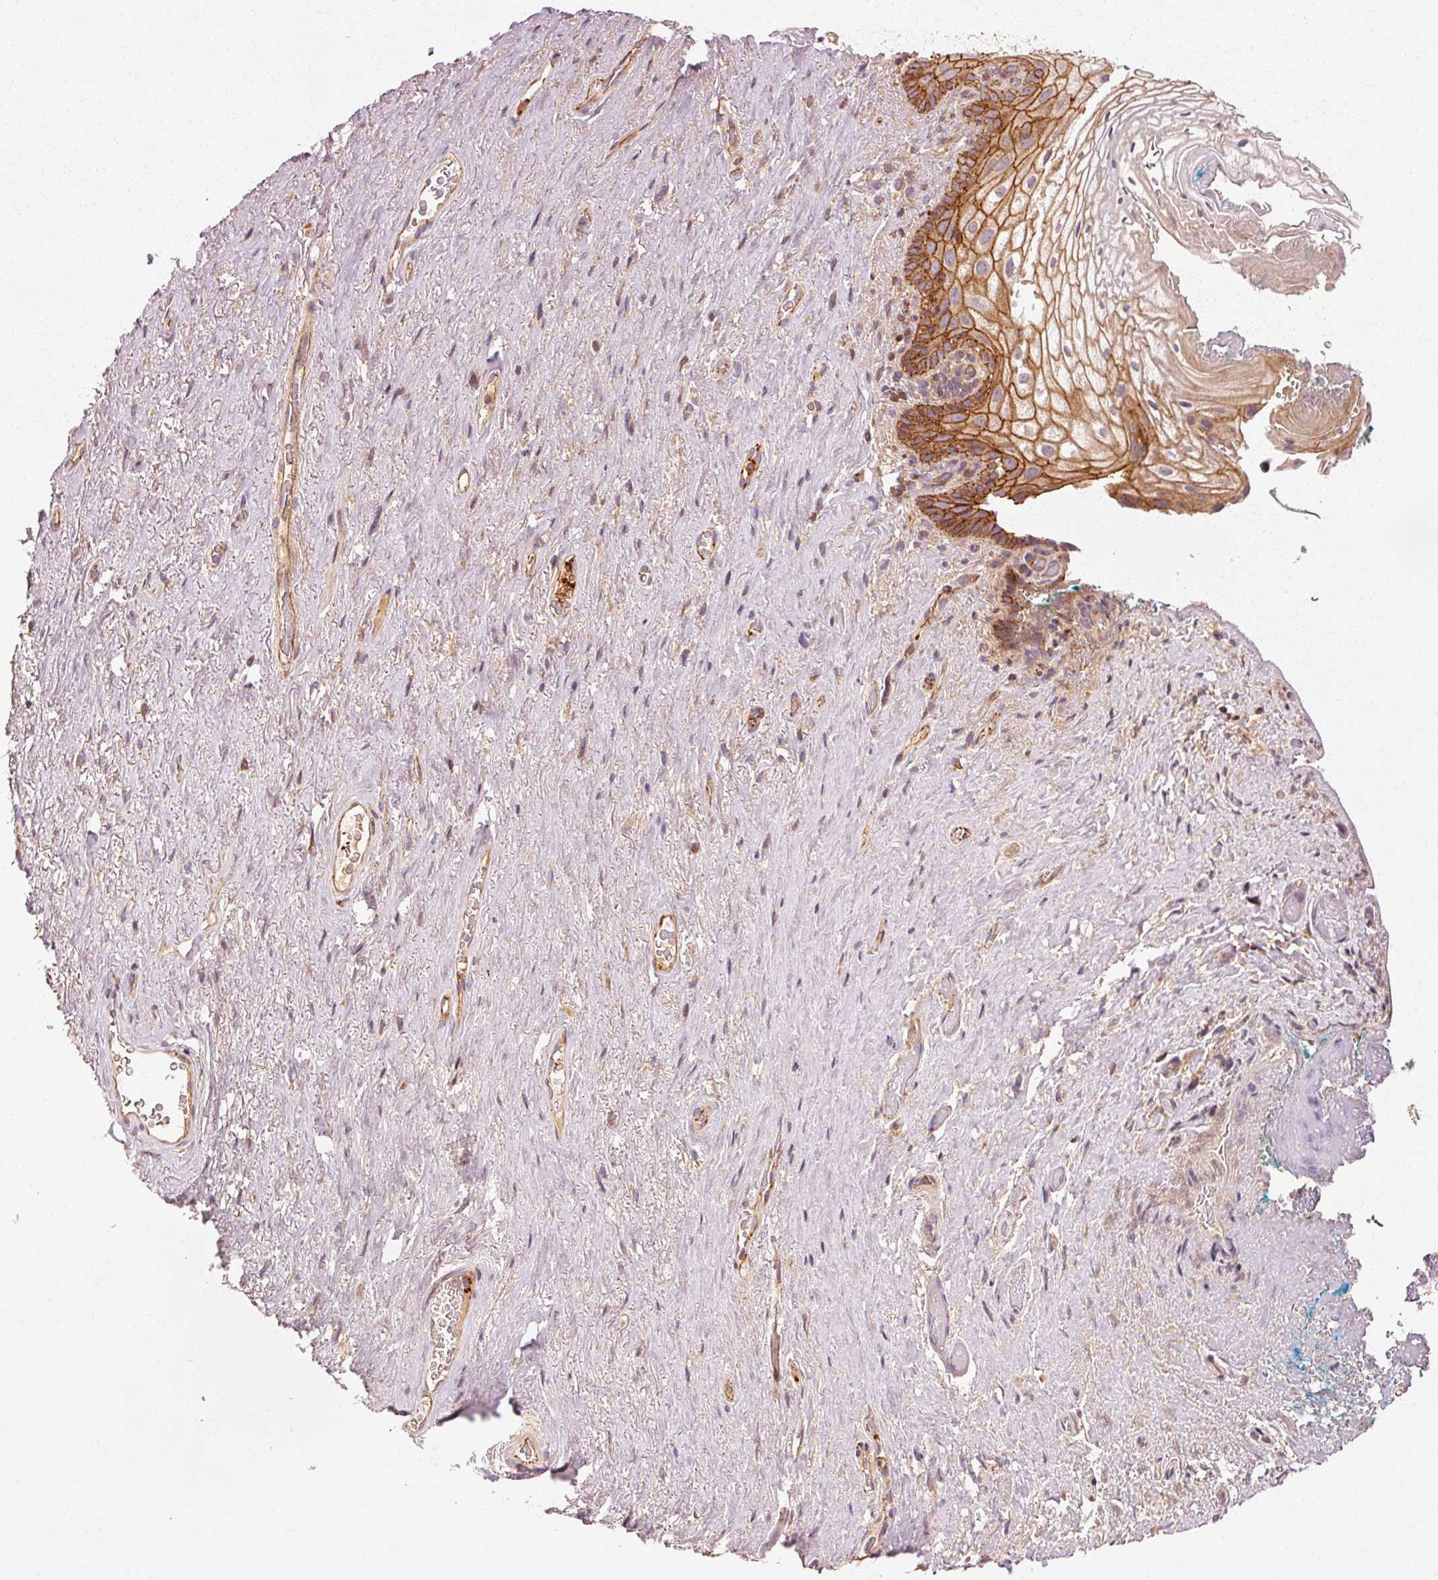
{"staining": {"intensity": "strong", "quantity": ">75%", "location": "cytoplasmic/membranous"}, "tissue": "vagina", "cell_type": "Squamous epithelial cells", "image_type": "normal", "snomed": [{"axis": "morphology", "description": "Normal tissue, NOS"}, {"axis": "topography", "description": "Vagina"}, {"axis": "topography", "description": "Peripheral nerve tissue"}], "caption": "Approximately >75% of squamous epithelial cells in benign human vagina exhibit strong cytoplasmic/membranous protein positivity as visualized by brown immunohistochemical staining.", "gene": "CTNNA1", "patient": {"sex": "female", "age": 71}}